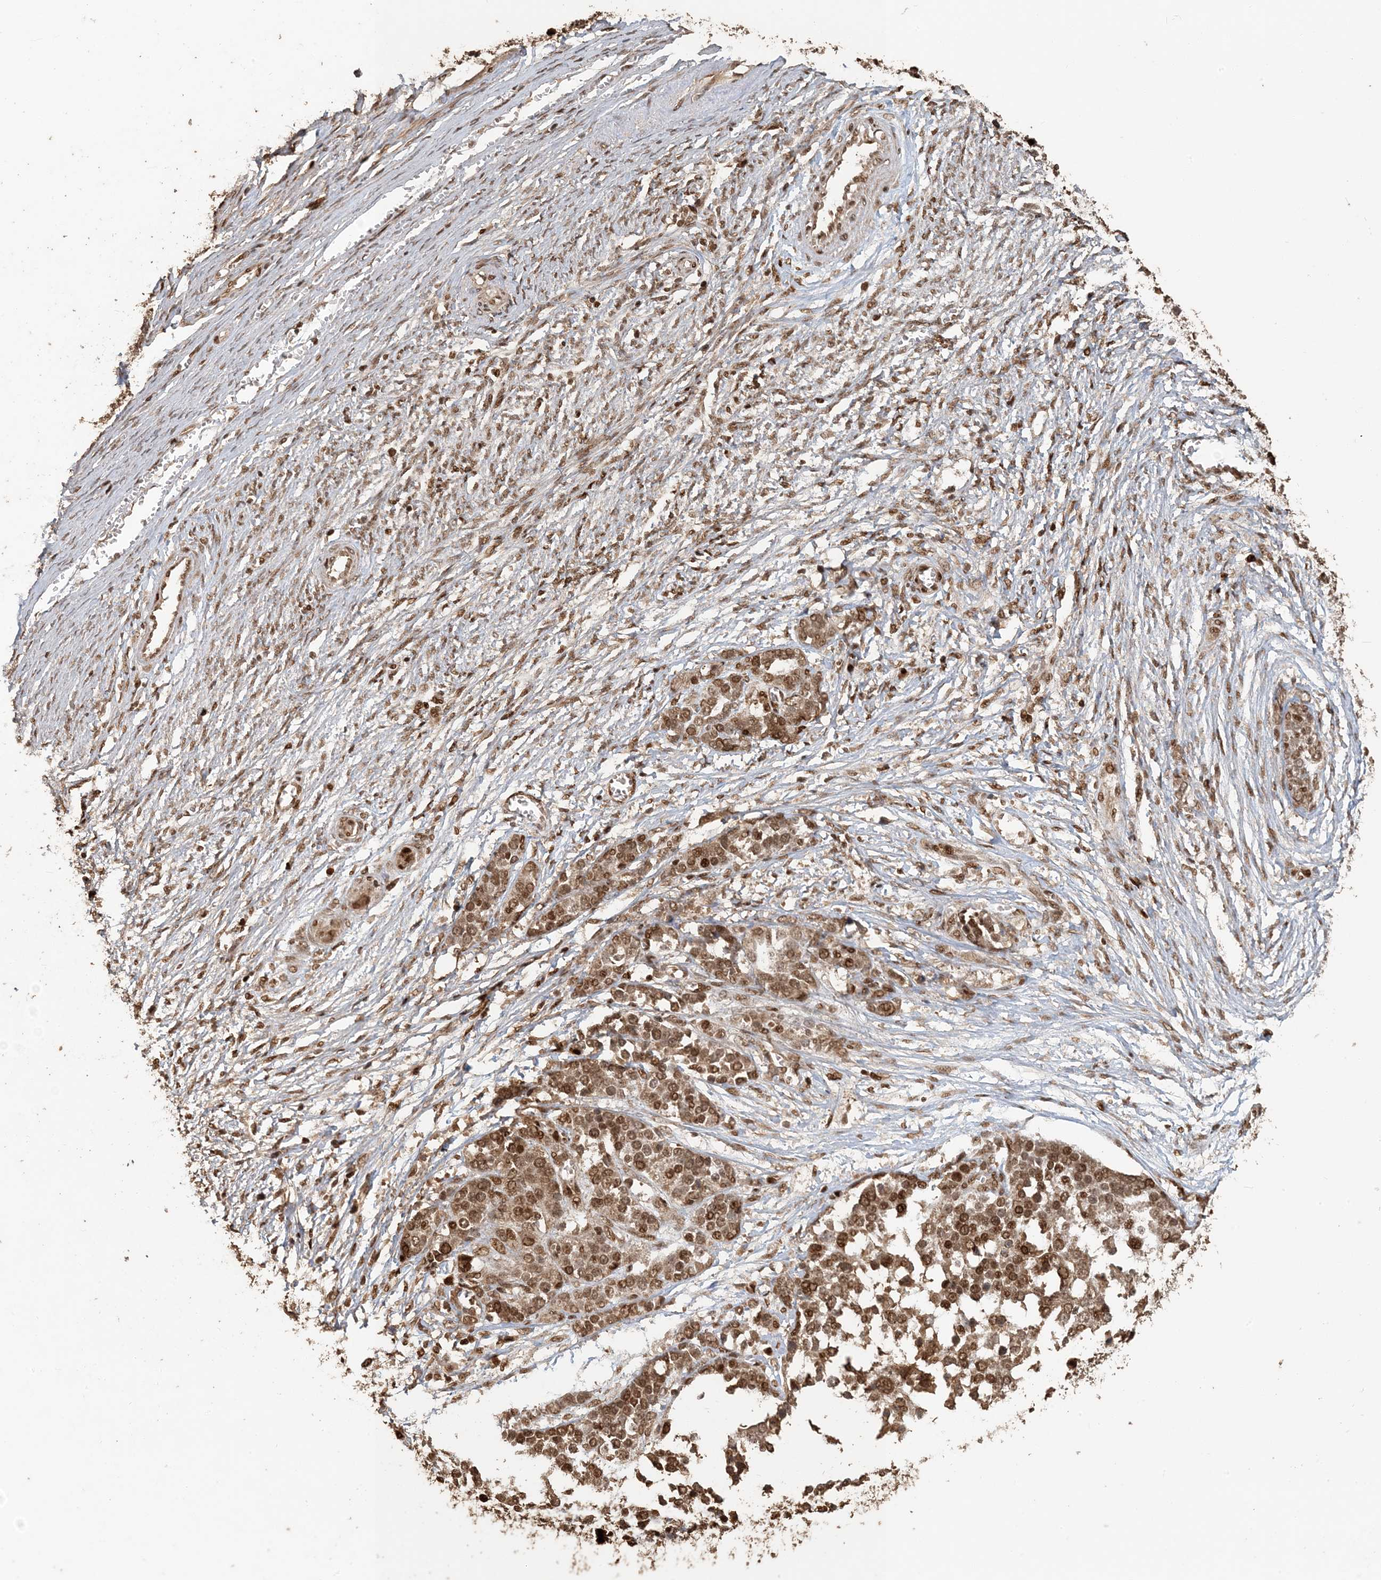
{"staining": {"intensity": "moderate", "quantity": ">75%", "location": "nuclear"}, "tissue": "ovarian cancer", "cell_type": "Tumor cells", "image_type": "cancer", "snomed": [{"axis": "morphology", "description": "Cystadenocarcinoma, serous, NOS"}, {"axis": "topography", "description": "Ovary"}], "caption": "Tumor cells show medium levels of moderate nuclear positivity in approximately >75% of cells in human ovarian cancer (serous cystadenocarcinoma).", "gene": "ATP13A2", "patient": {"sex": "female", "age": 44}}